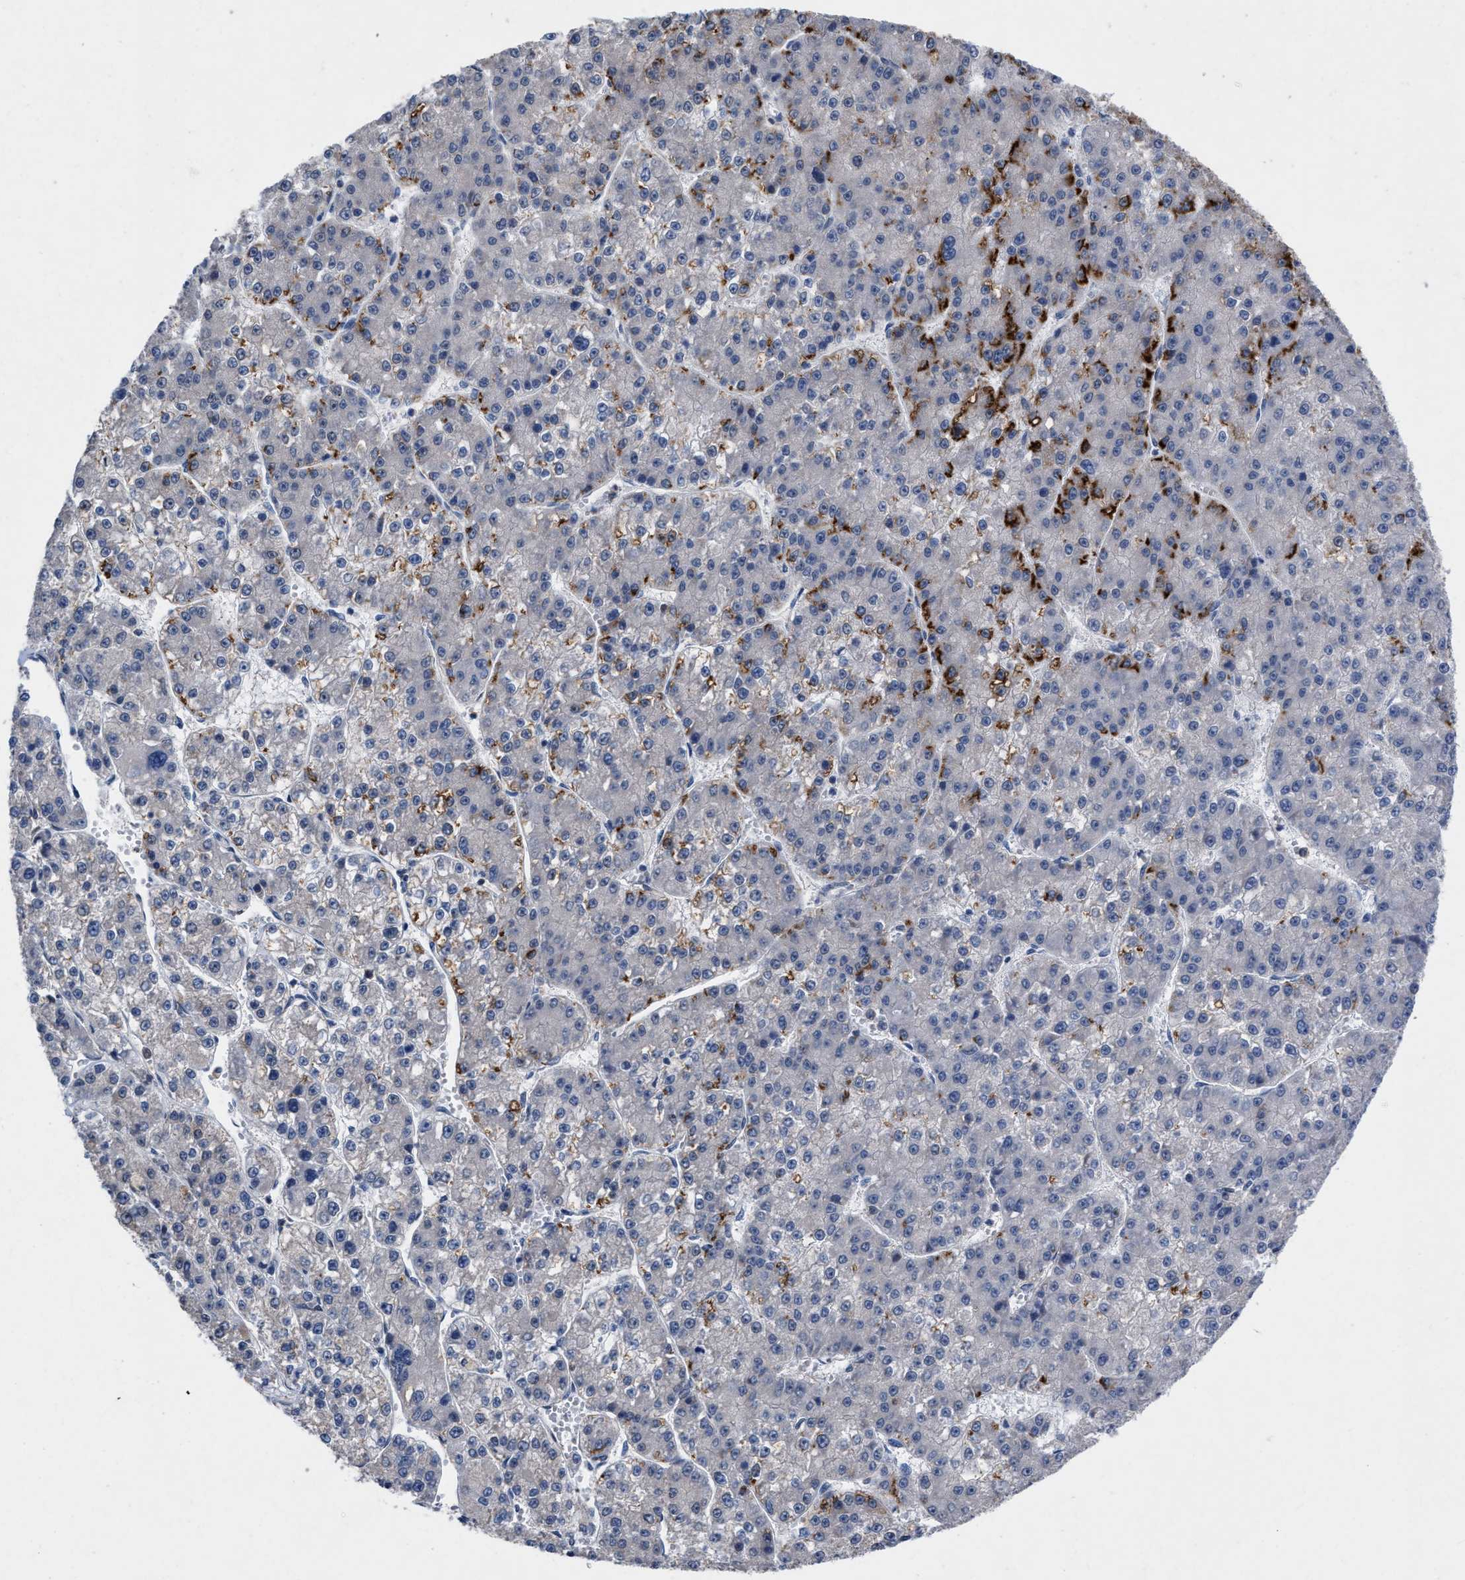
{"staining": {"intensity": "strong", "quantity": "<25%", "location": "cytoplasmic/membranous"}, "tissue": "liver cancer", "cell_type": "Tumor cells", "image_type": "cancer", "snomed": [{"axis": "morphology", "description": "Carcinoma, Hepatocellular, NOS"}, {"axis": "topography", "description": "Liver"}], "caption": "An image showing strong cytoplasmic/membranous staining in approximately <25% of tumor cells in liver cancer (hepatocellular carcinoma), as visualized by brown immunohistochemical staining.", "gene": "TMEM131", "patient": {"sex": "female", "age": 73}}